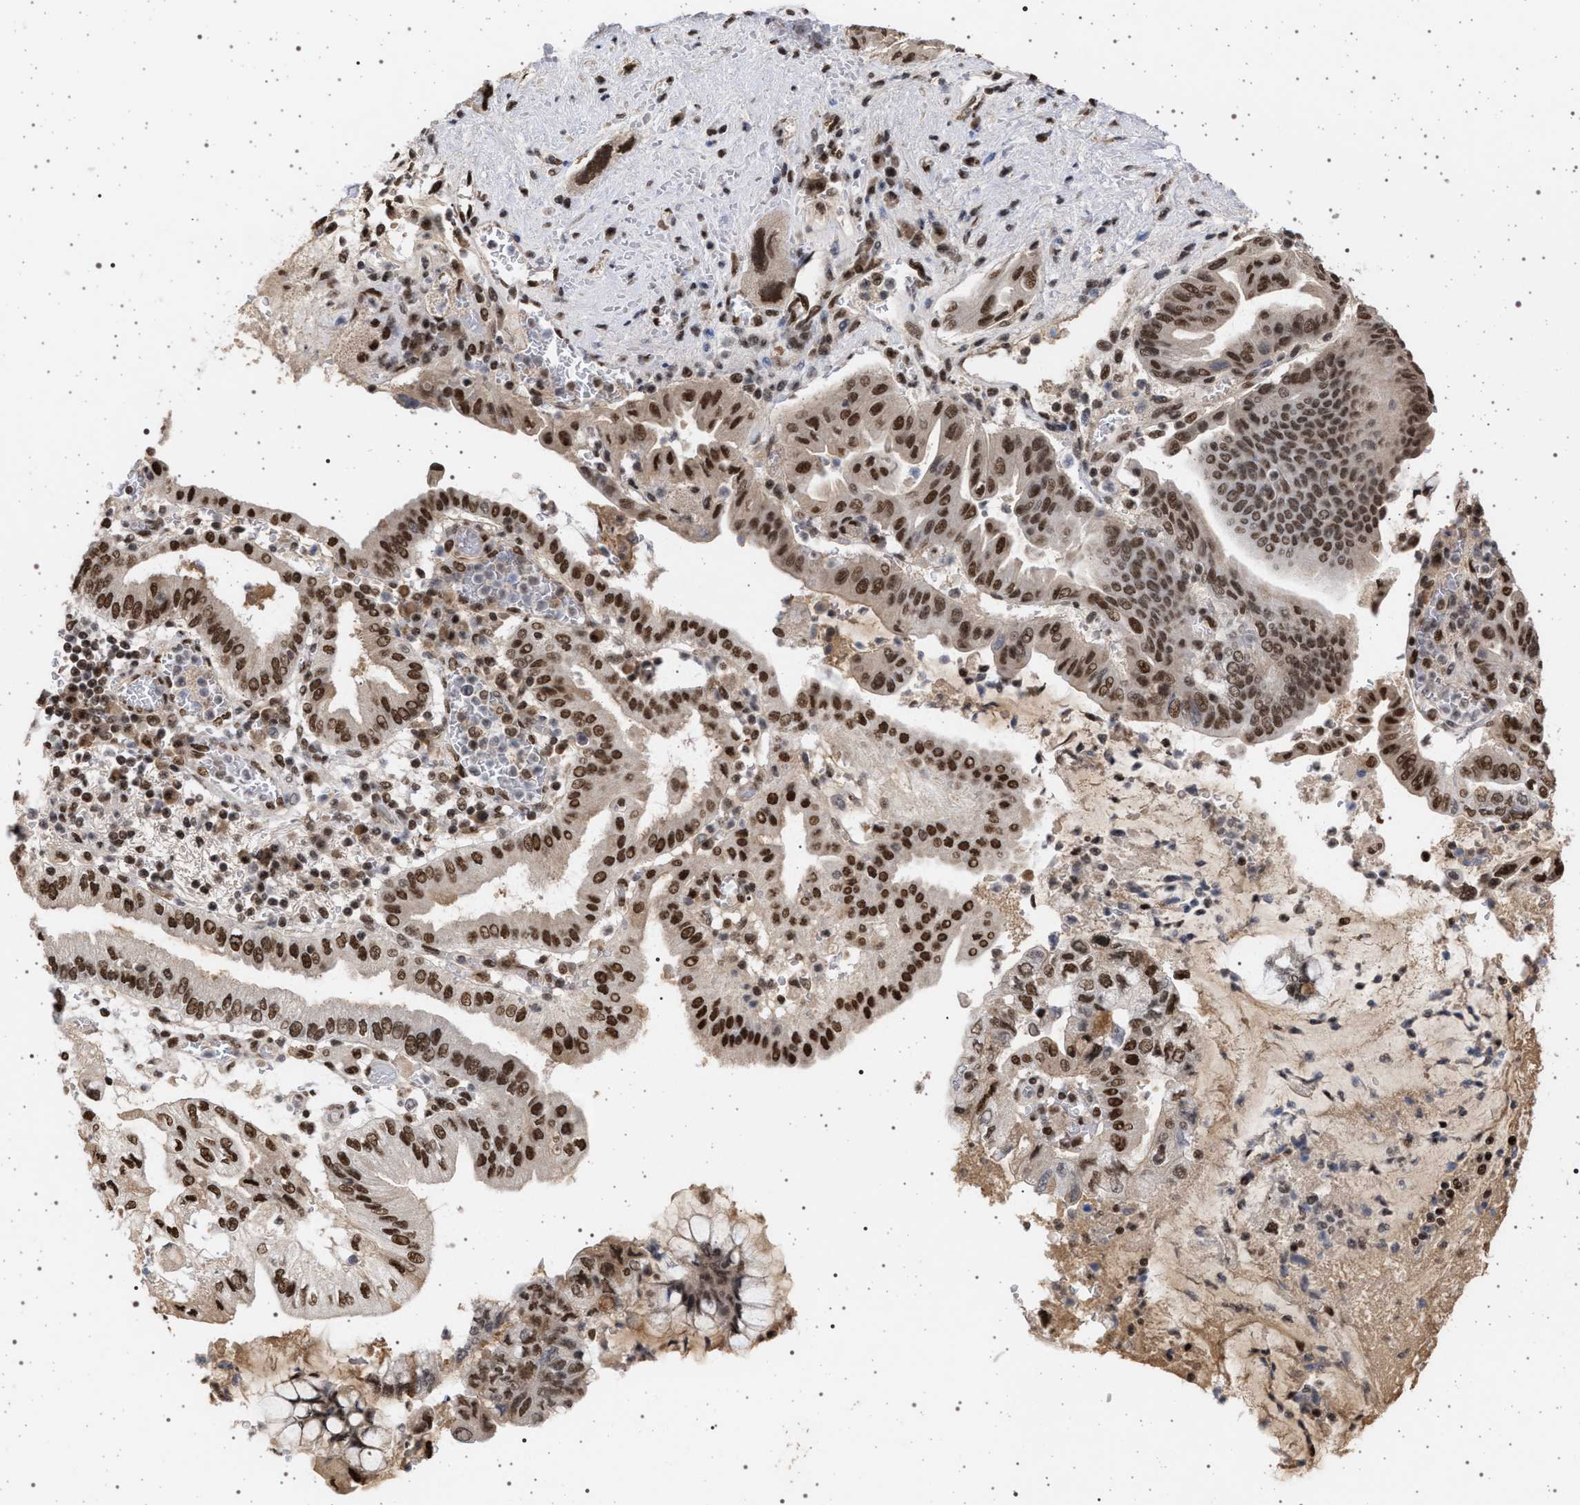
{"staining": {"intensity": "strong", "quantity": ">75%", "location": "nuclear"}, "tissue": "pancreatic cancer", "cell_type": "Tumor cells", "image_type": "cancer", "snomed": [{"axis": "morphology", "description": "Adenocarcinoma, NOS"}, {"axis": "topography", "description": "Pancreas"}], "caption": "The immunohistochemical stain labels strong nuclear positivity in tumor cells of pancreatic cancer tissue.", "gene": "PHF12", "patient": {"sex": "female", "age": 73}}